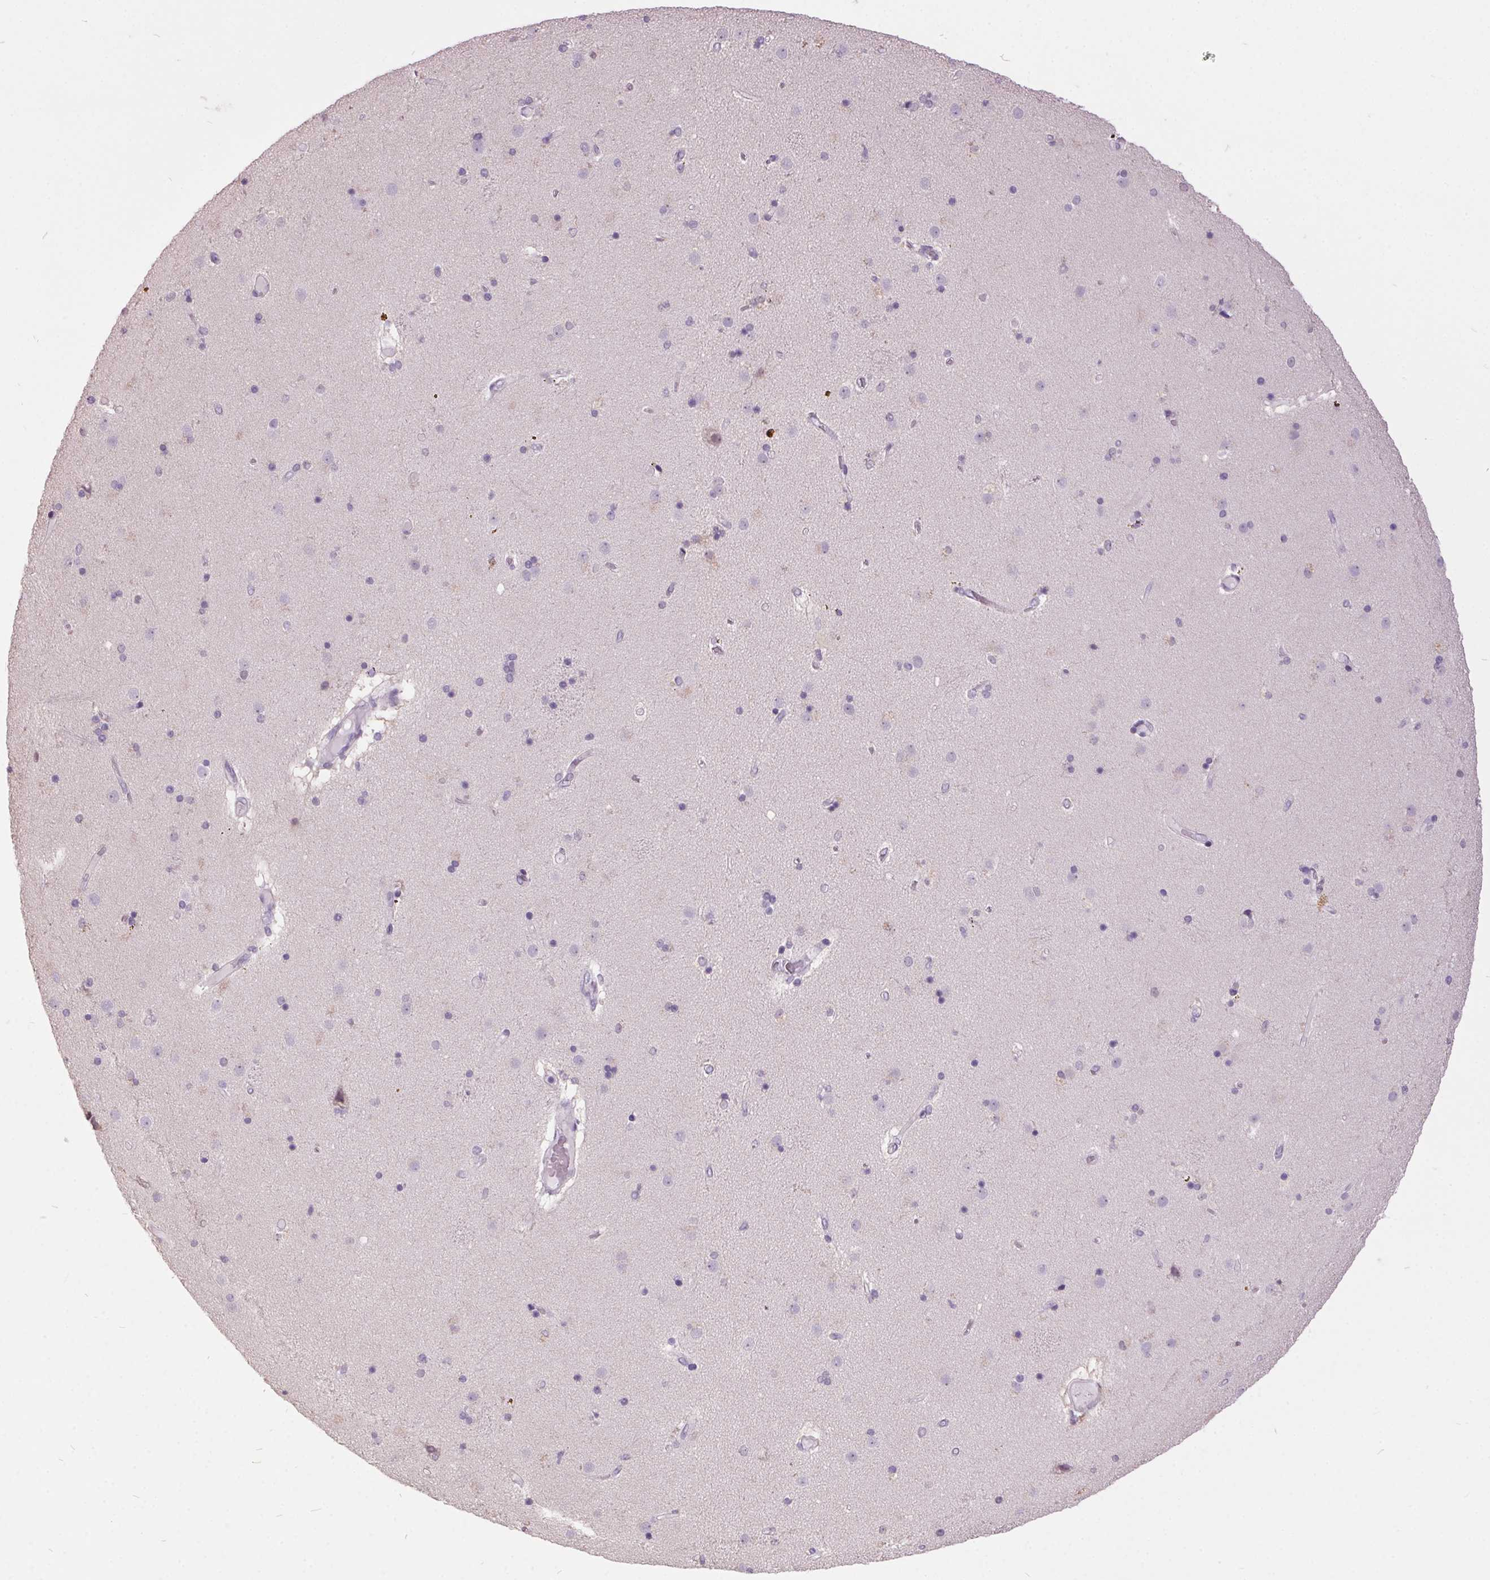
{"staining": {"intensity": "negative", "quantity": "none", "location": "none"}, "tissue": "caudate", "cell_type": "Glial cells", "image_type": "normal", "snomed": [{"axis": "morphology", "description": "Normal tissue, NOS"}, {"axis": "topography", "description": "Lateral ventricle wall"}], "caption": "DAB immunohistochemical staining of benign human caudate exhibits no significant expression in glial cells.", "gene": "ODAD2", "patient": {"sex": "female", "age": 71}}